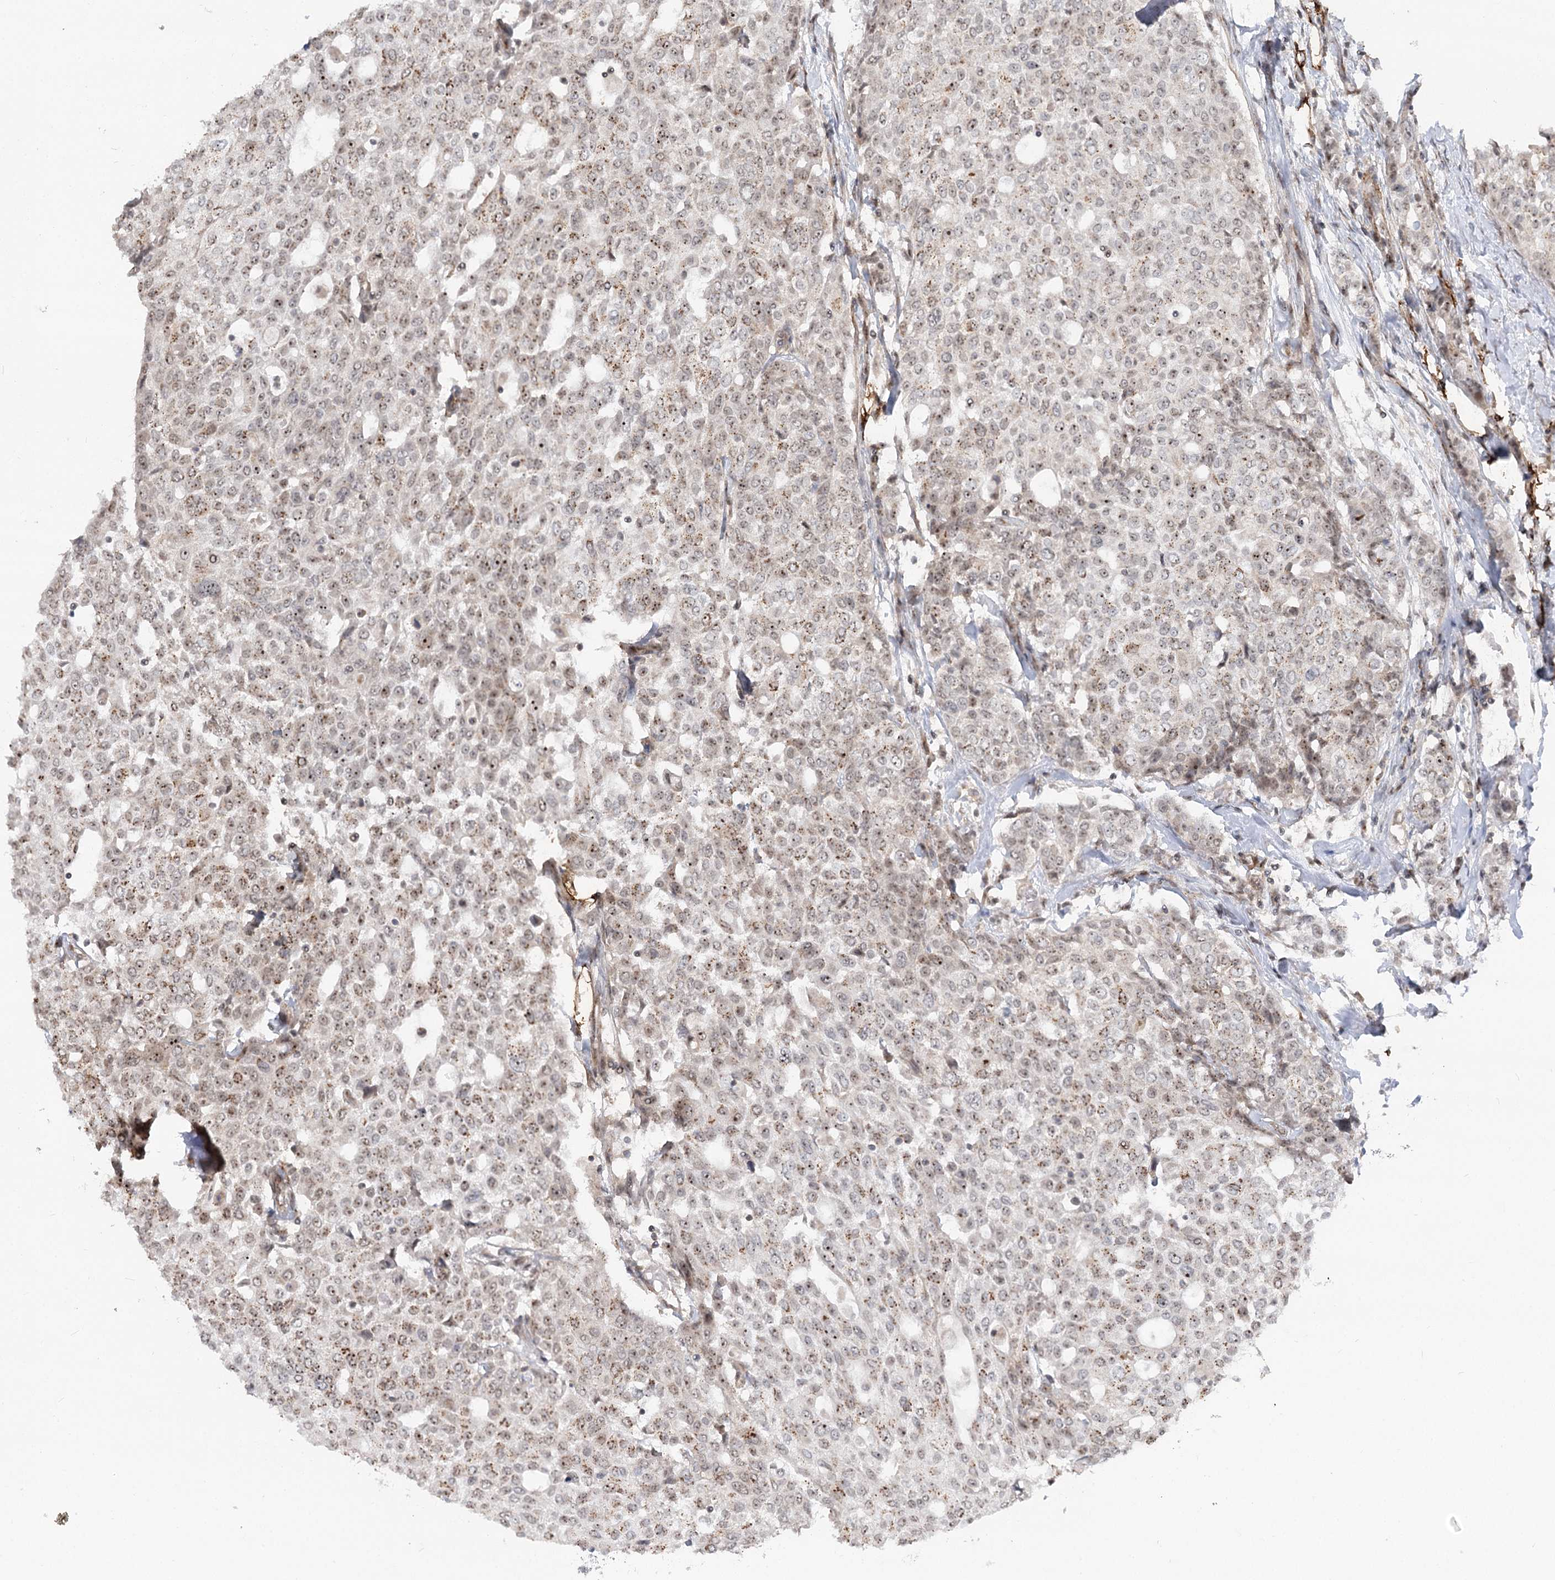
{"staining": {"intensity": "moderate", "quantity": "25%-75%", "location": "cytoplasmic/membranous,nuclear"}, "tissue": "breast cancer", "cell_type": "Tumor cells", "image_type": "cancer", "snomed": [{"axis": "morphology", "description": "Lobular carcinoma"}, {"axis": "topography", "description": "Breast"}], "caption": "Immunohistochemistry (IHC) photomicrograph of breast cancer stained for a protein (brown), which shows medium levels of moderate cytoplasmic/membranous and nuclear positivity in about 25%-75% of tumor cells.", "gene": "GNL3L", "patient": {"sex": "female", "age": 51}}